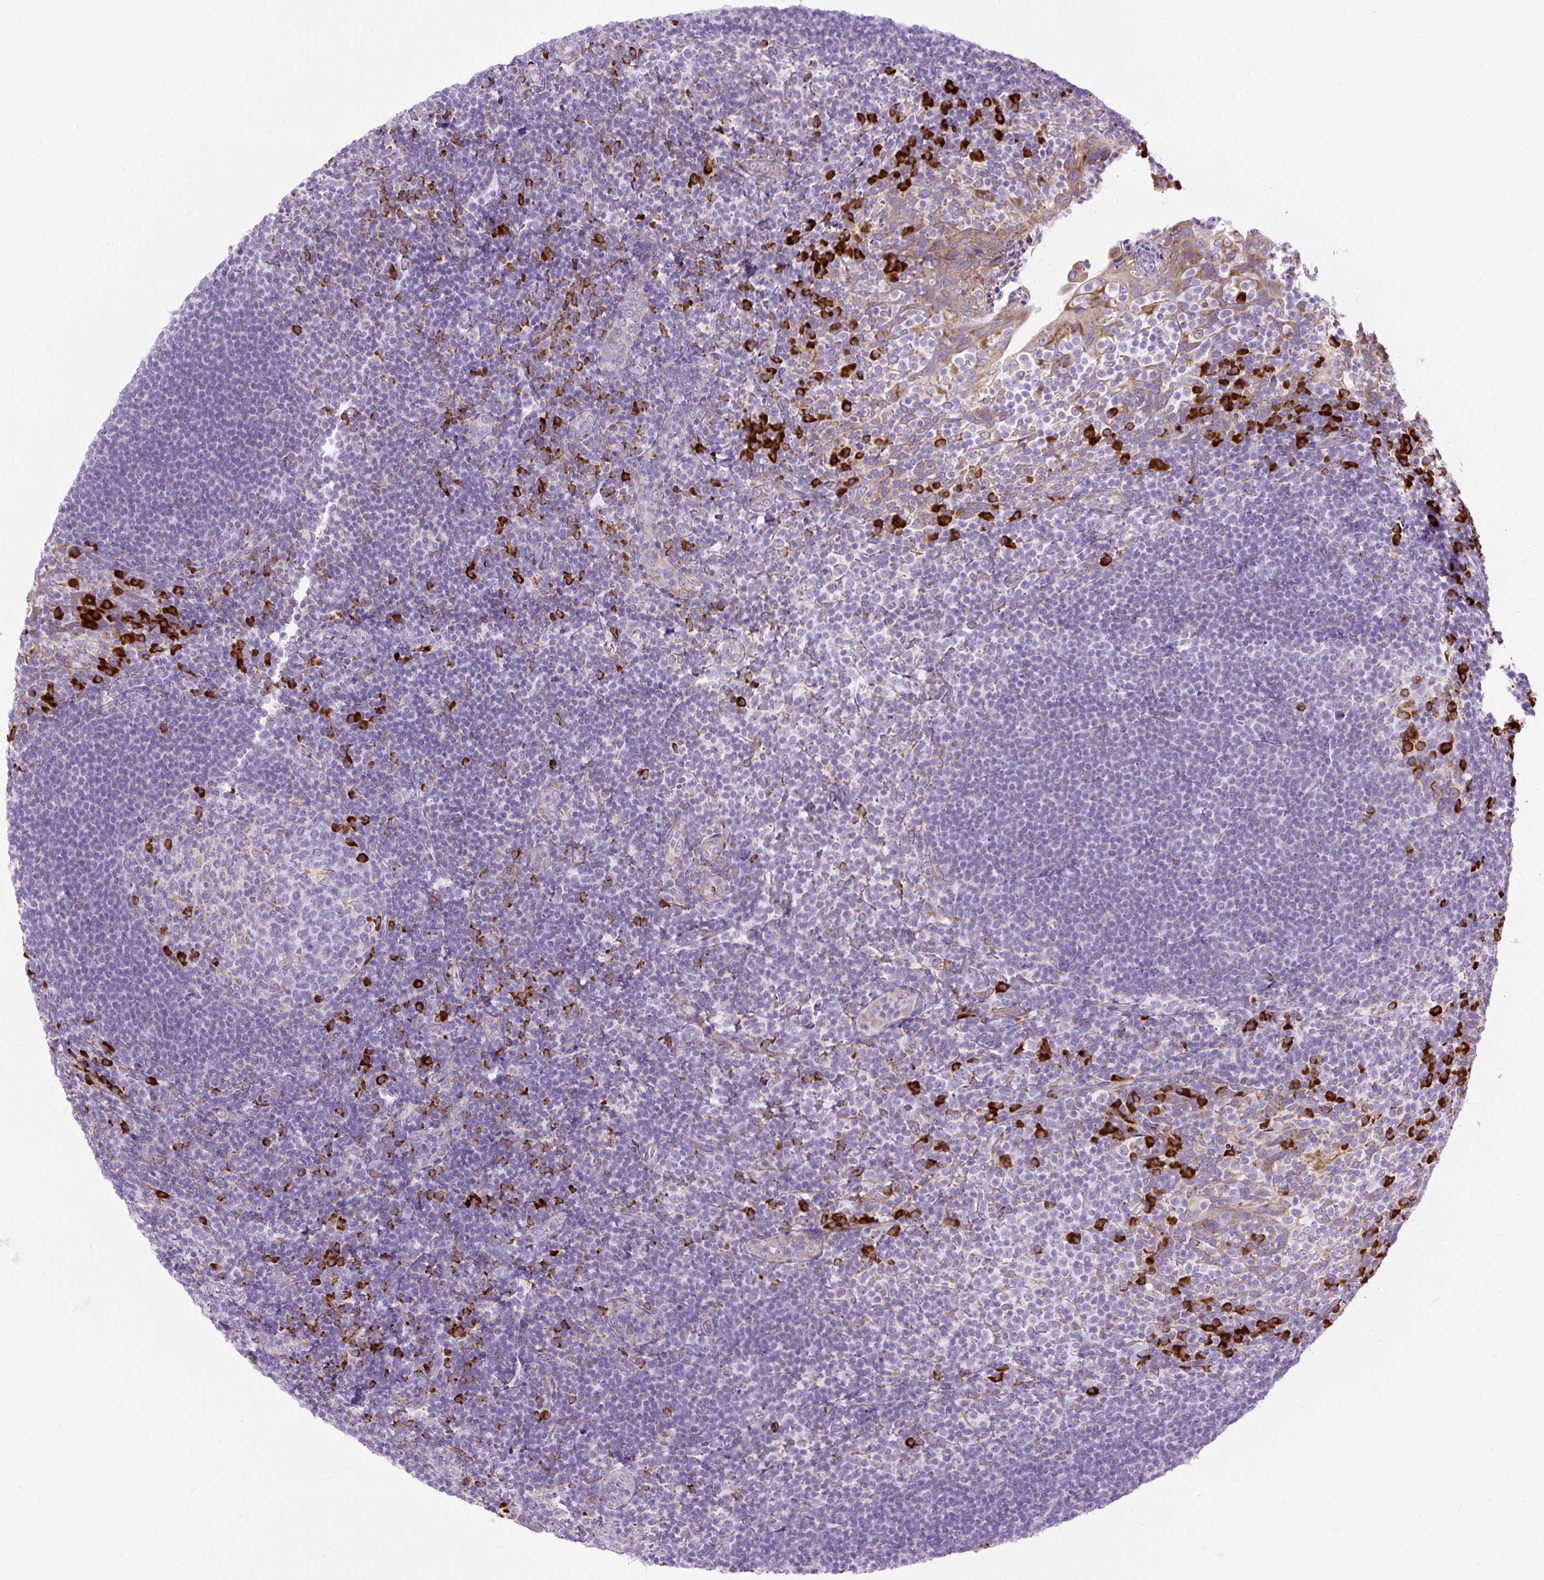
{"staining": {"intensity": "strong", "quantity": "<25%", "location": "cytoplasmic/membranous"}, "tissue": "tonsil", "cell_type": "Germinal center cells", "image_type": "normal", "snomed": [{"axis": "morphology", "description": "Normal tissue, NOS"}, {"axis": "topography", "description": "Tonsil"}], "caption": "Germinal center cells show medium levels of strong cytoplasmic/membranous expression in about <25% of cells in unremarkable tonsil.", "gene": "DDOST", "patient": {"sex": "female", "age": 10}}